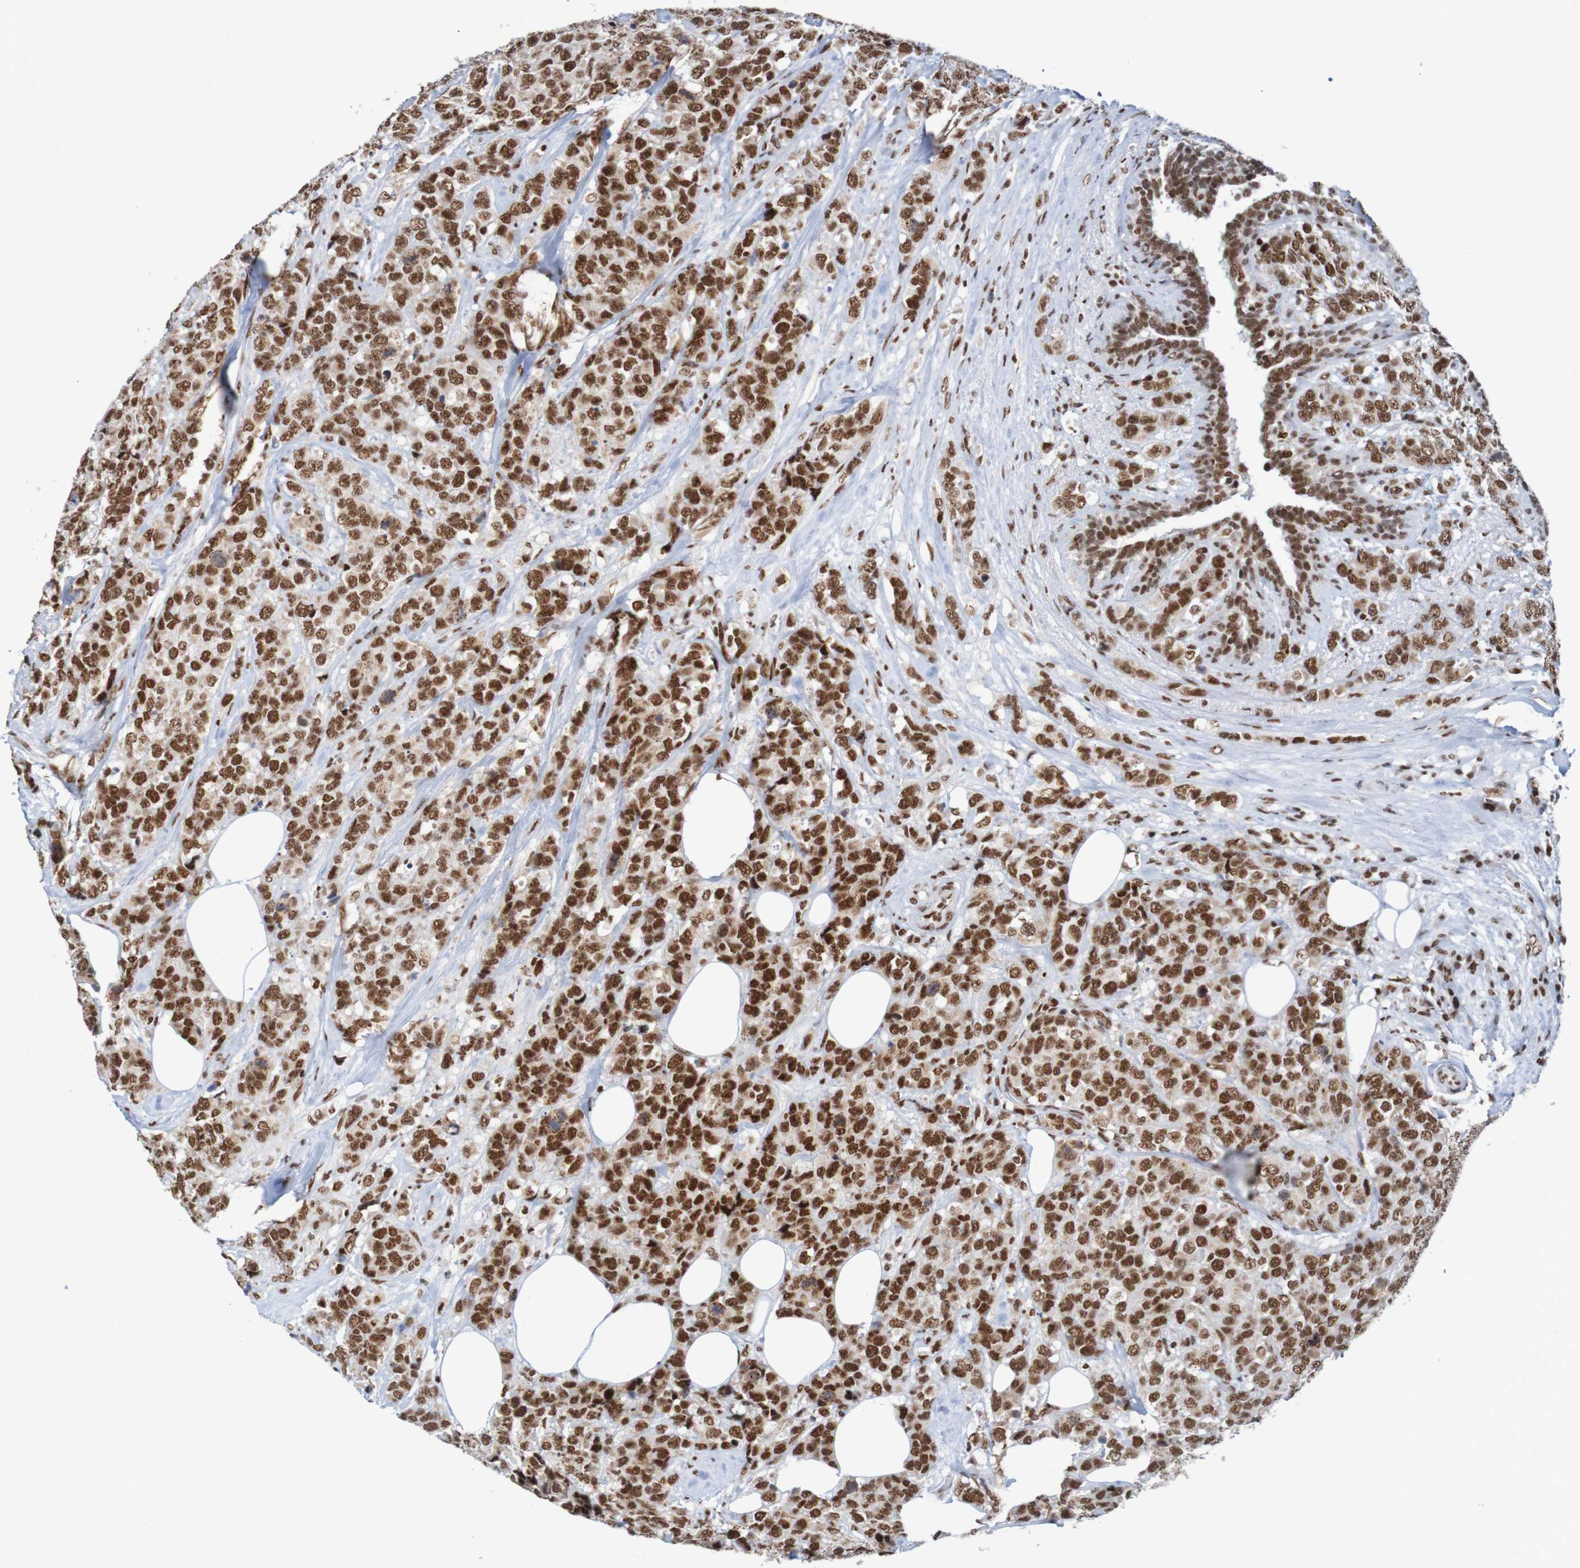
{"staining": {"intensity": "strong", "quantity": ">75%", "location": "nuclear"}, "tissue": "breast cancer", "cell_type": "Tumor cells", "image_type": "cancer", "snomed": [{"axis": "morphology", "description": "Lobular carcinoma"}, {"axis": "topography", "description": "Breast"}], "caption": "There is high levels of strong nuclear expression in tumor cells of breast lobular carcinoma, as demonstrated by immunohistochemical staining (brown color).", "gene": "THRAP3", "patient": {"sex": "female", "age": 59}}